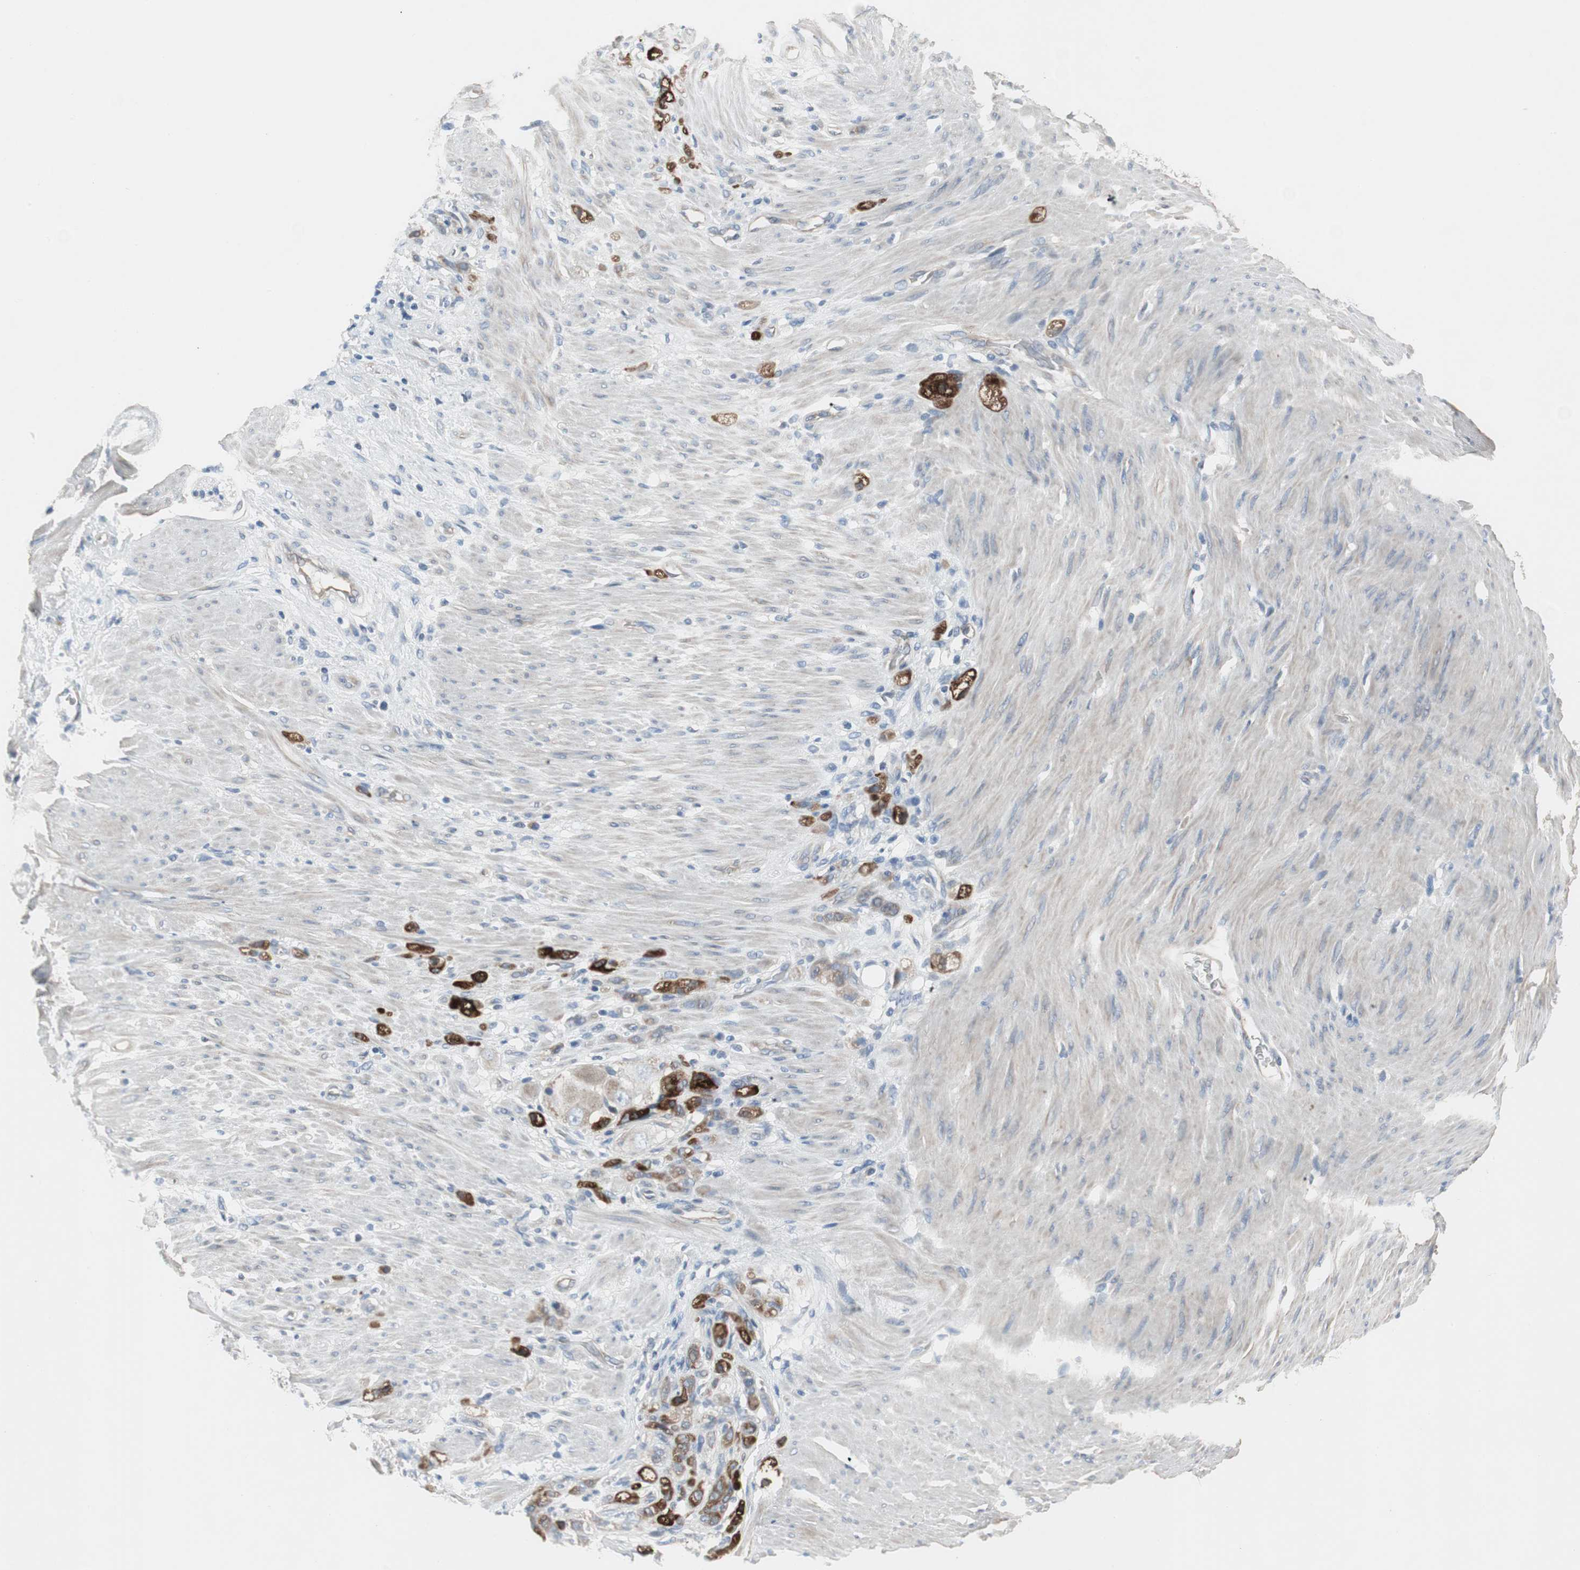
{"staining": {"intensity": "strong", "quantity": "25%-75%", "location": "cytoplasmic/membranous"}, "tissue": "stomach cancer", "cell_type": "Tumor cells", "image_type": "cancer", "snomed": [{"axis": "morphology", "description": "Adenocarcinoma, NOS"}, {"axis": "topography", "description": "Stomach"}], "caption": "Protein staining of adenocarcinoma (stomach) tissue shows strong cytoplasmic/membranous expression in approximately 25%-75% of tumor cells.", "gene": "PIGR", "patient": {"sex": "male", "age": 82}}